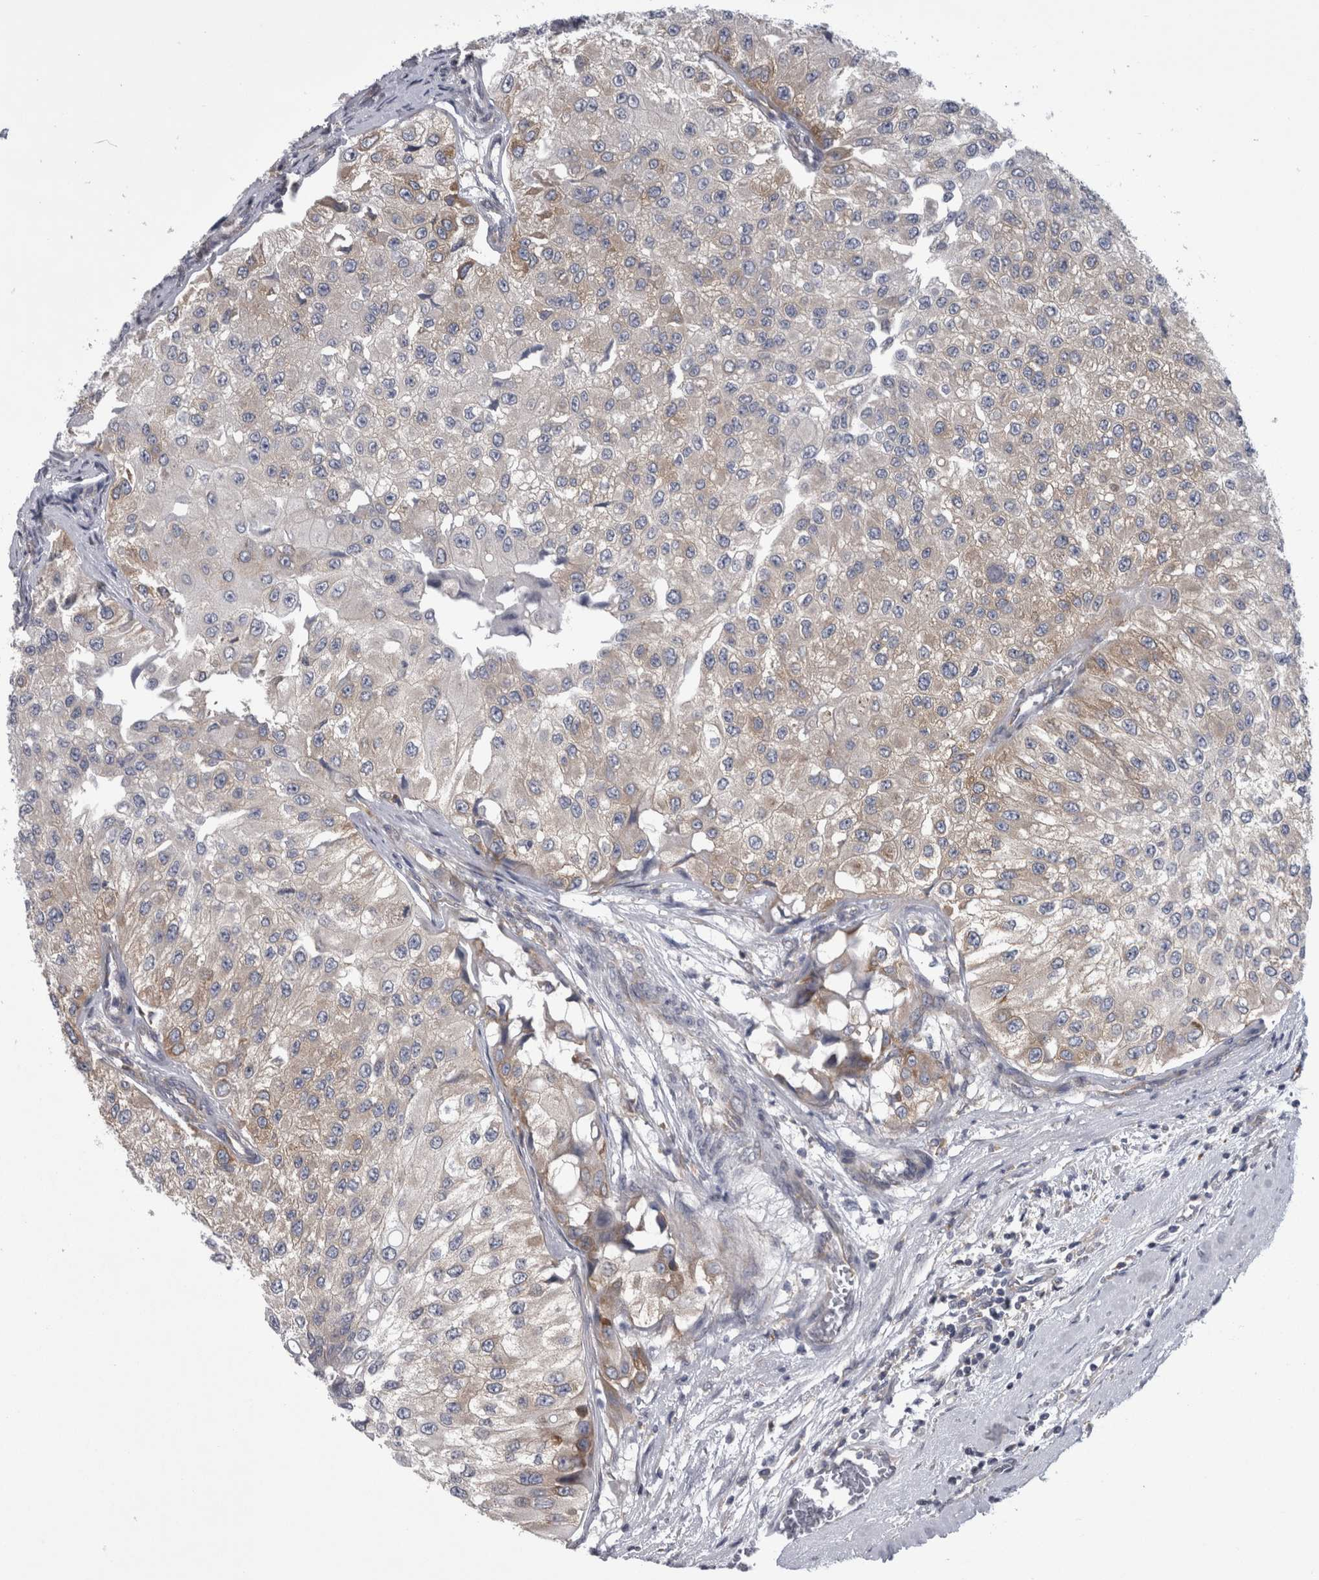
{"staining": {"intensity": "weak", "quantity": "25%-75%", "location": "cytoplasmic/membranous"}, "tissue": "urothelial cancer", "cell_type": "Tumor cells", "image_type": "cancer", "snomed": [{"axis": "morphology", "description": "Urothelial carcinoma, High grade"}, {"axis": "topography", "description": "Kidney"}, {"axis": "topography", "description": "Urinary bladder"}], "caption": "Protein staining of high-grade urothelial carcinoma tissue demonstrates weak cytoplasmic/membranous expression in about 25%-75% of tumor cells.", "gene": "PRRC2C", "patient": {"sex": "male", "age": 77}}